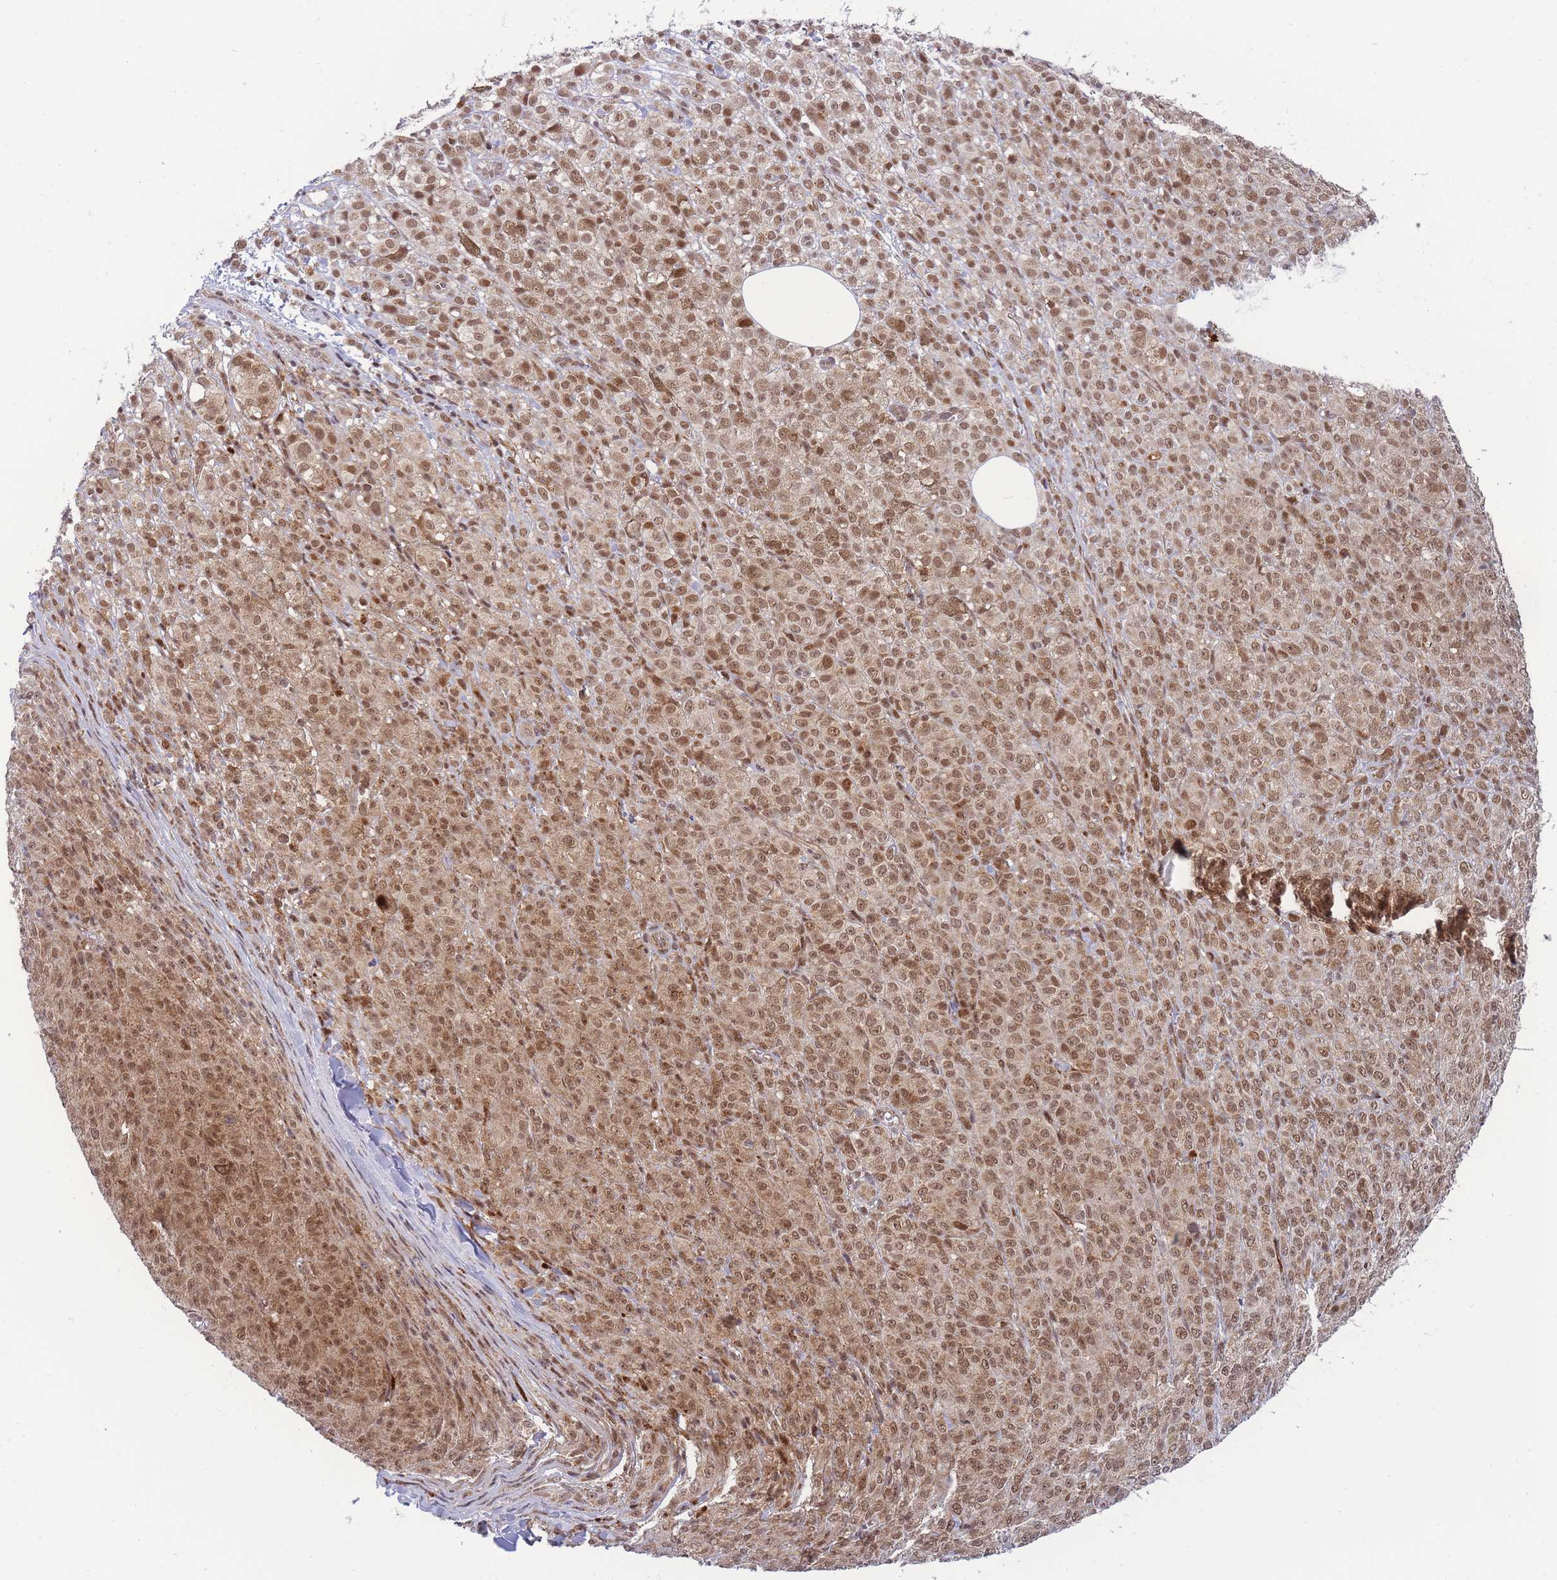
{"staining": {"intensity": "moderate", "quantity": ">75%", "location": "nuclear"}, "tissue": "melanoma", "cell_type": "Tumor cells", "image_type": "cancer", "snomed": [{"axis": "morphology", "description": "Malignant melanoma, NOS"}, {"axis": "topography", "description": "Skin"}], "caption": "A photomicrograph of melanoma stained for a protein reveals moderate nuclear brown staining in tumor cells. (Stains: DAB (3,3'-diaminobenzidine) in brown, nuclei in blue, Microscopy: brightfield microscopy at high magnification).", "gene": "BOD1L1", "patient": {"sex": "female", "age": 52}}